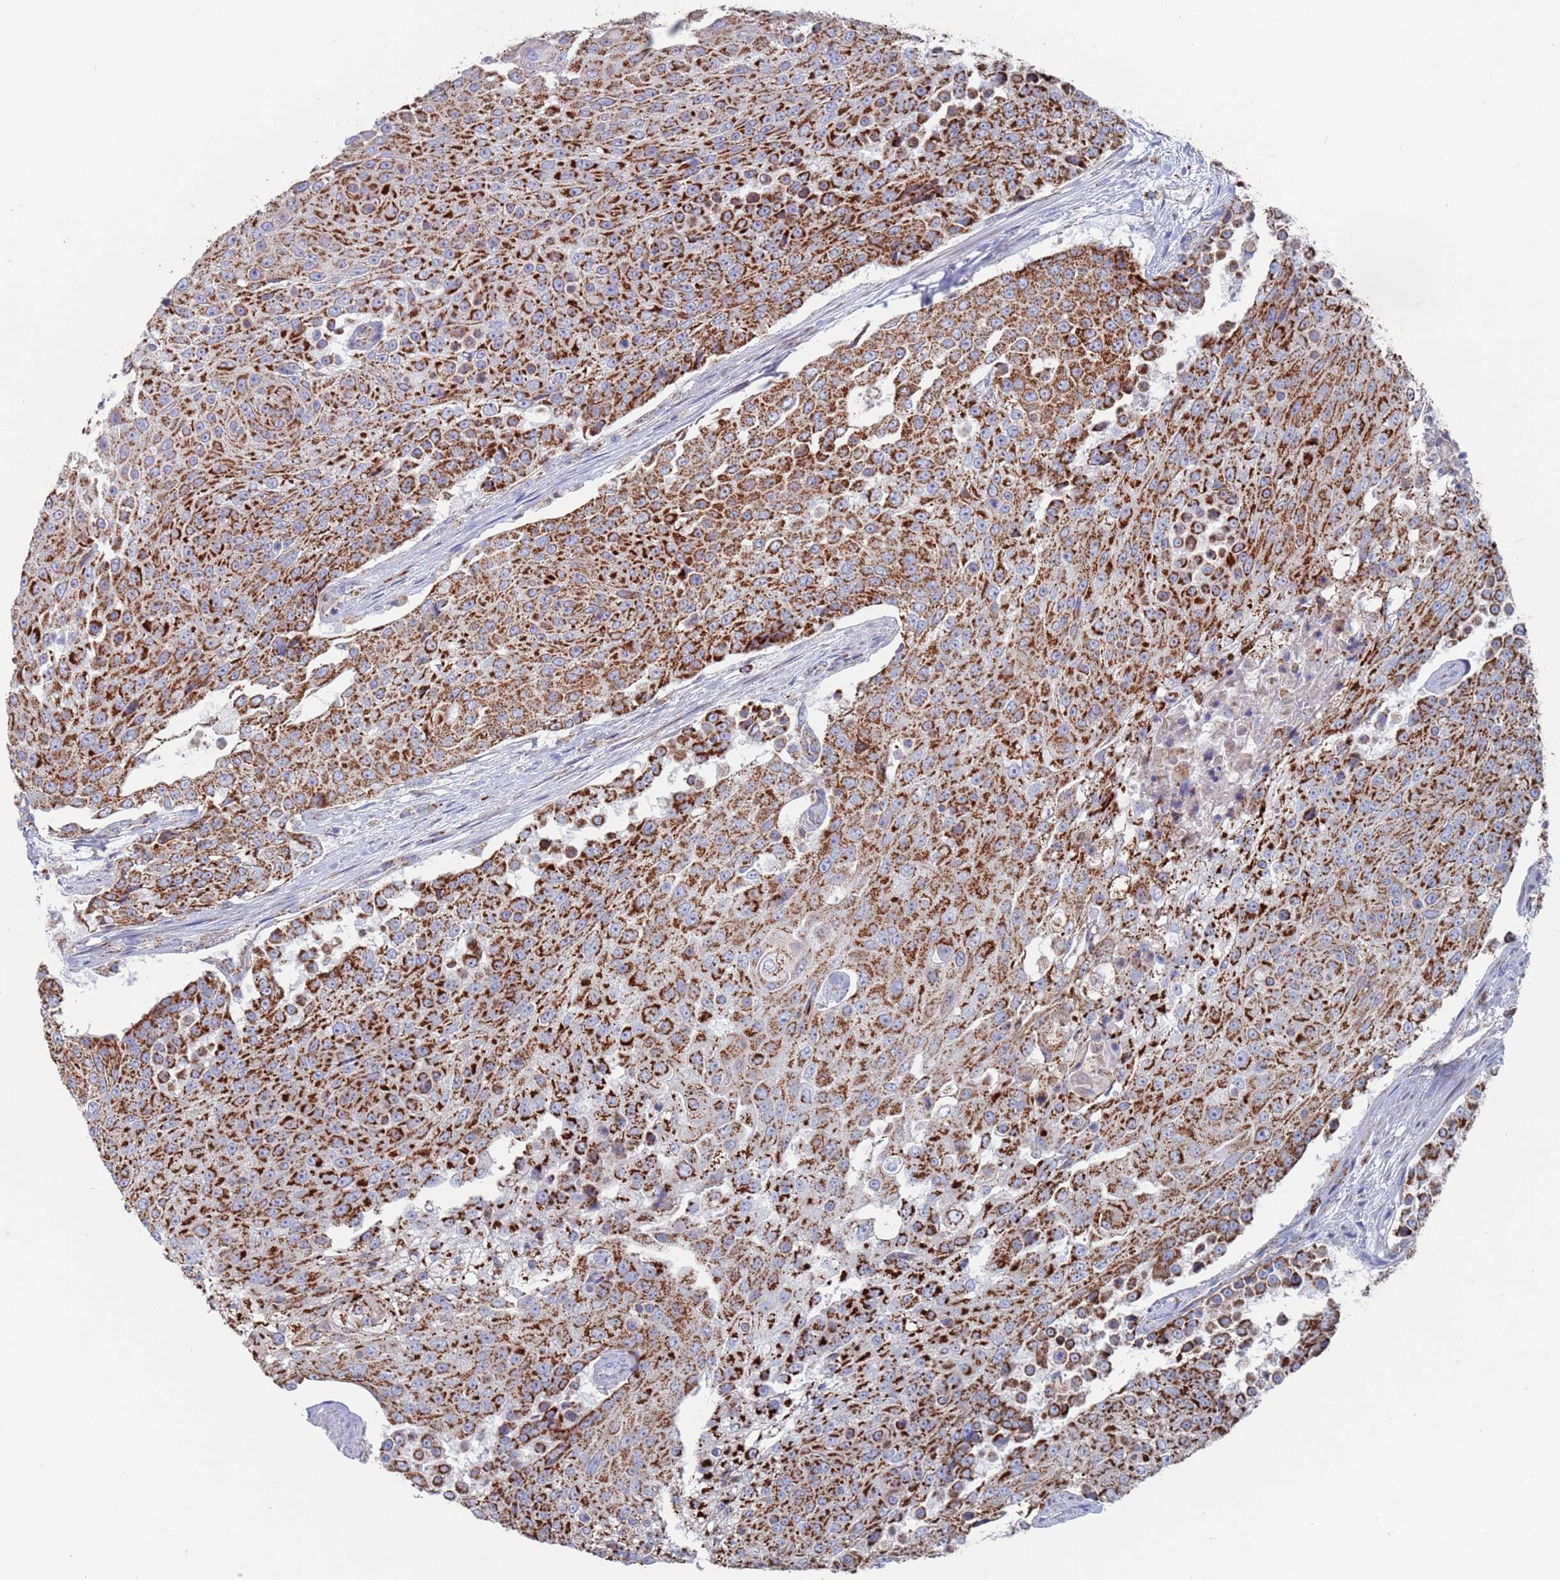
{"staining": {"intensity": "strong", "quantity": ">75%", "location": "cytoplasmic/membranous"}, "tissue": "urothelial cancer", "cell_type": "Tumor cells", "image_type": "cancer", "snomed": [{"axis": "morphology", "description": "Urothelial carcinoma, High grade"}, {"axis": "topography", "description": "Urinary bladder"}], "caption": "An image of human urothelial cancer stained for a protein exhibits strong cytoplasmic/membranous brown staining in tumor cells. (Brightfield microscopy of DAB IHC at high magnification).", "gene": "MRPL22", "patient": {"sex": "female", "age": 63}}